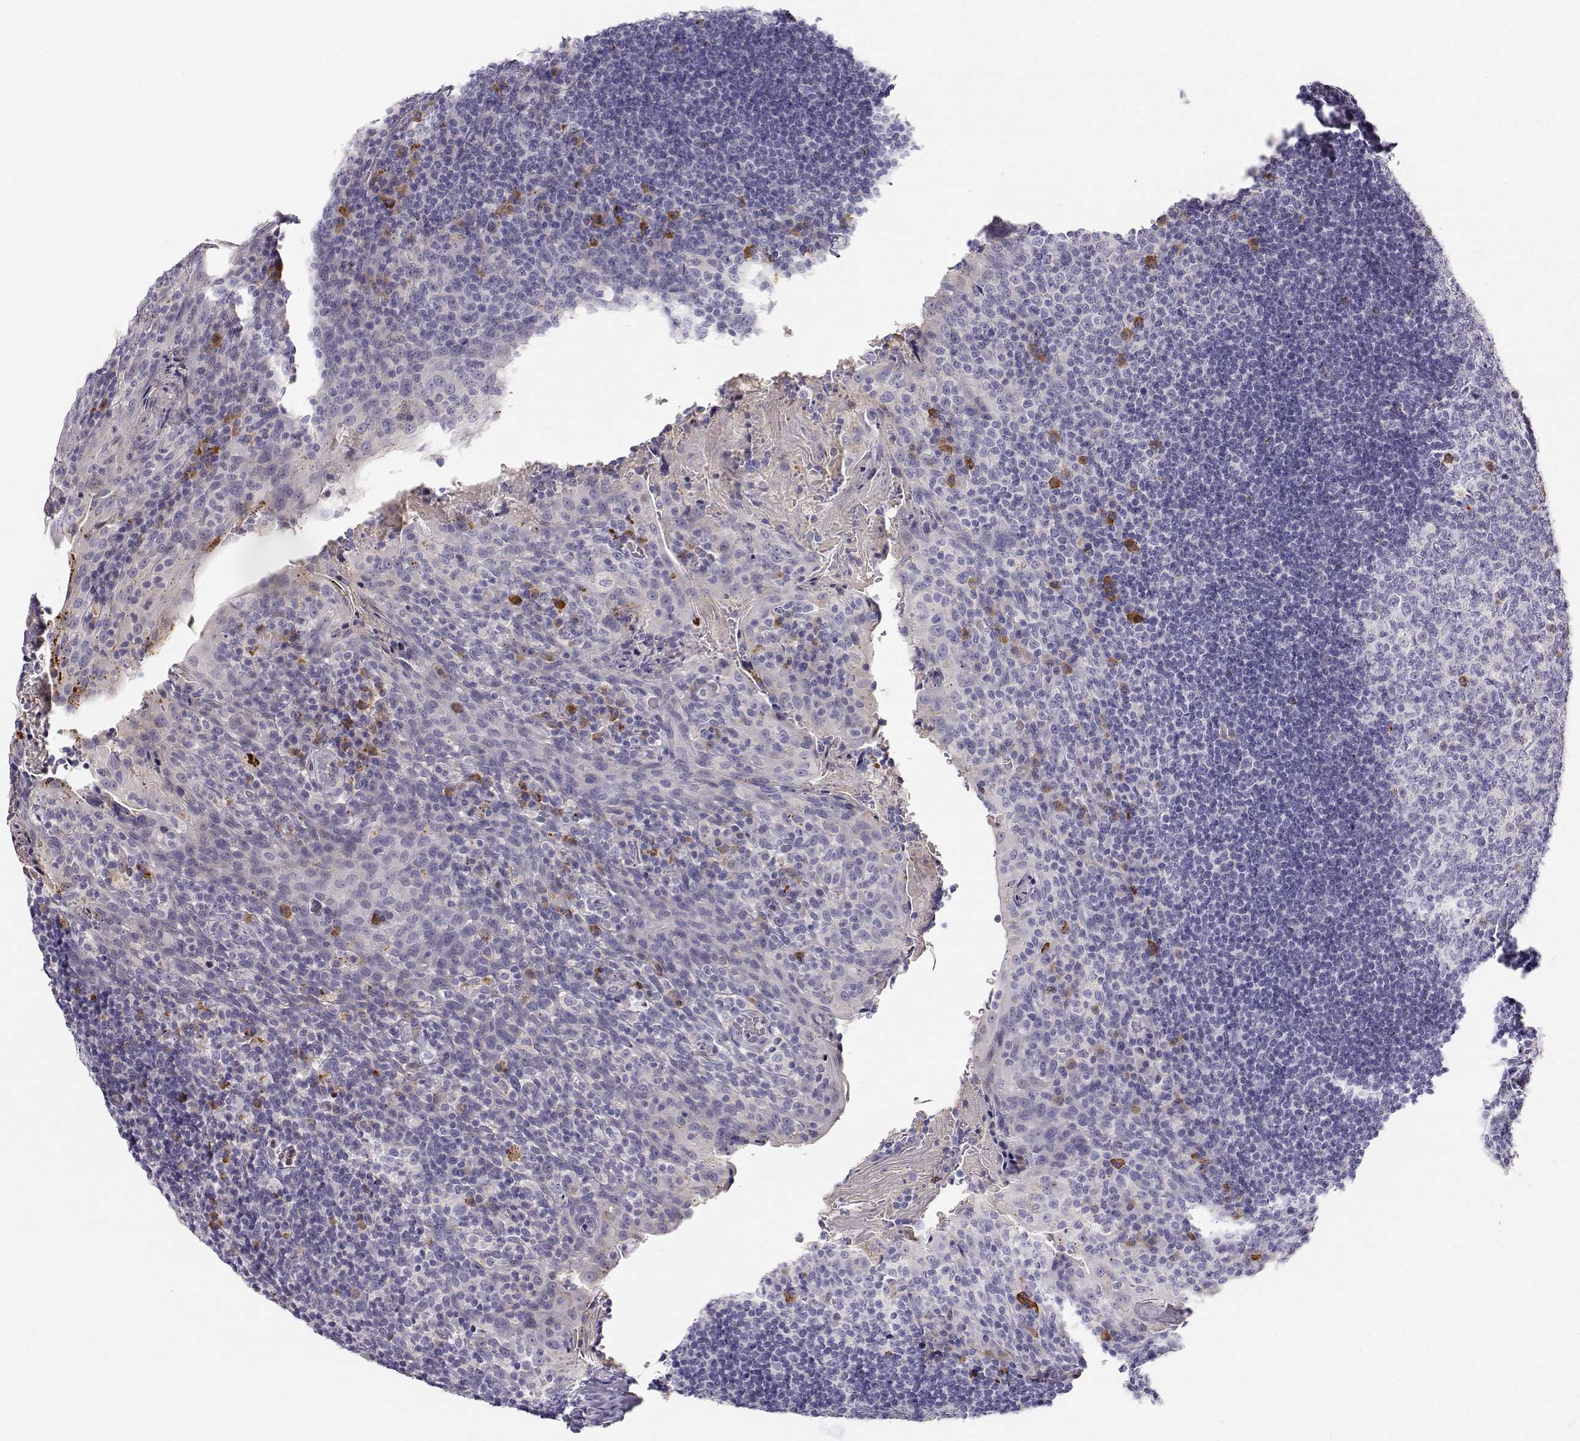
{"staining": {"intensity": "moderate", "quantity": "<25%", "location": "cytoplasmic/membranous"}, "tissue": "tonsil", "cell_type": "Germinal center cells", "image_type": "normal", "snomed": [{"axis": "morphology", "description": "Normal tissue, NOS"}, {"axis": "topography", "description": "Tonsil"}], "caption": "High-power microscopy captured an immunohistochemistry micrograph of unremarkable tonsil, revealing moderate cytoplasmic/membranous expression in approximately <25% of germinal center cells.", "gene": "CDHR1", "patient": {"sex": "male", "age": 17}}